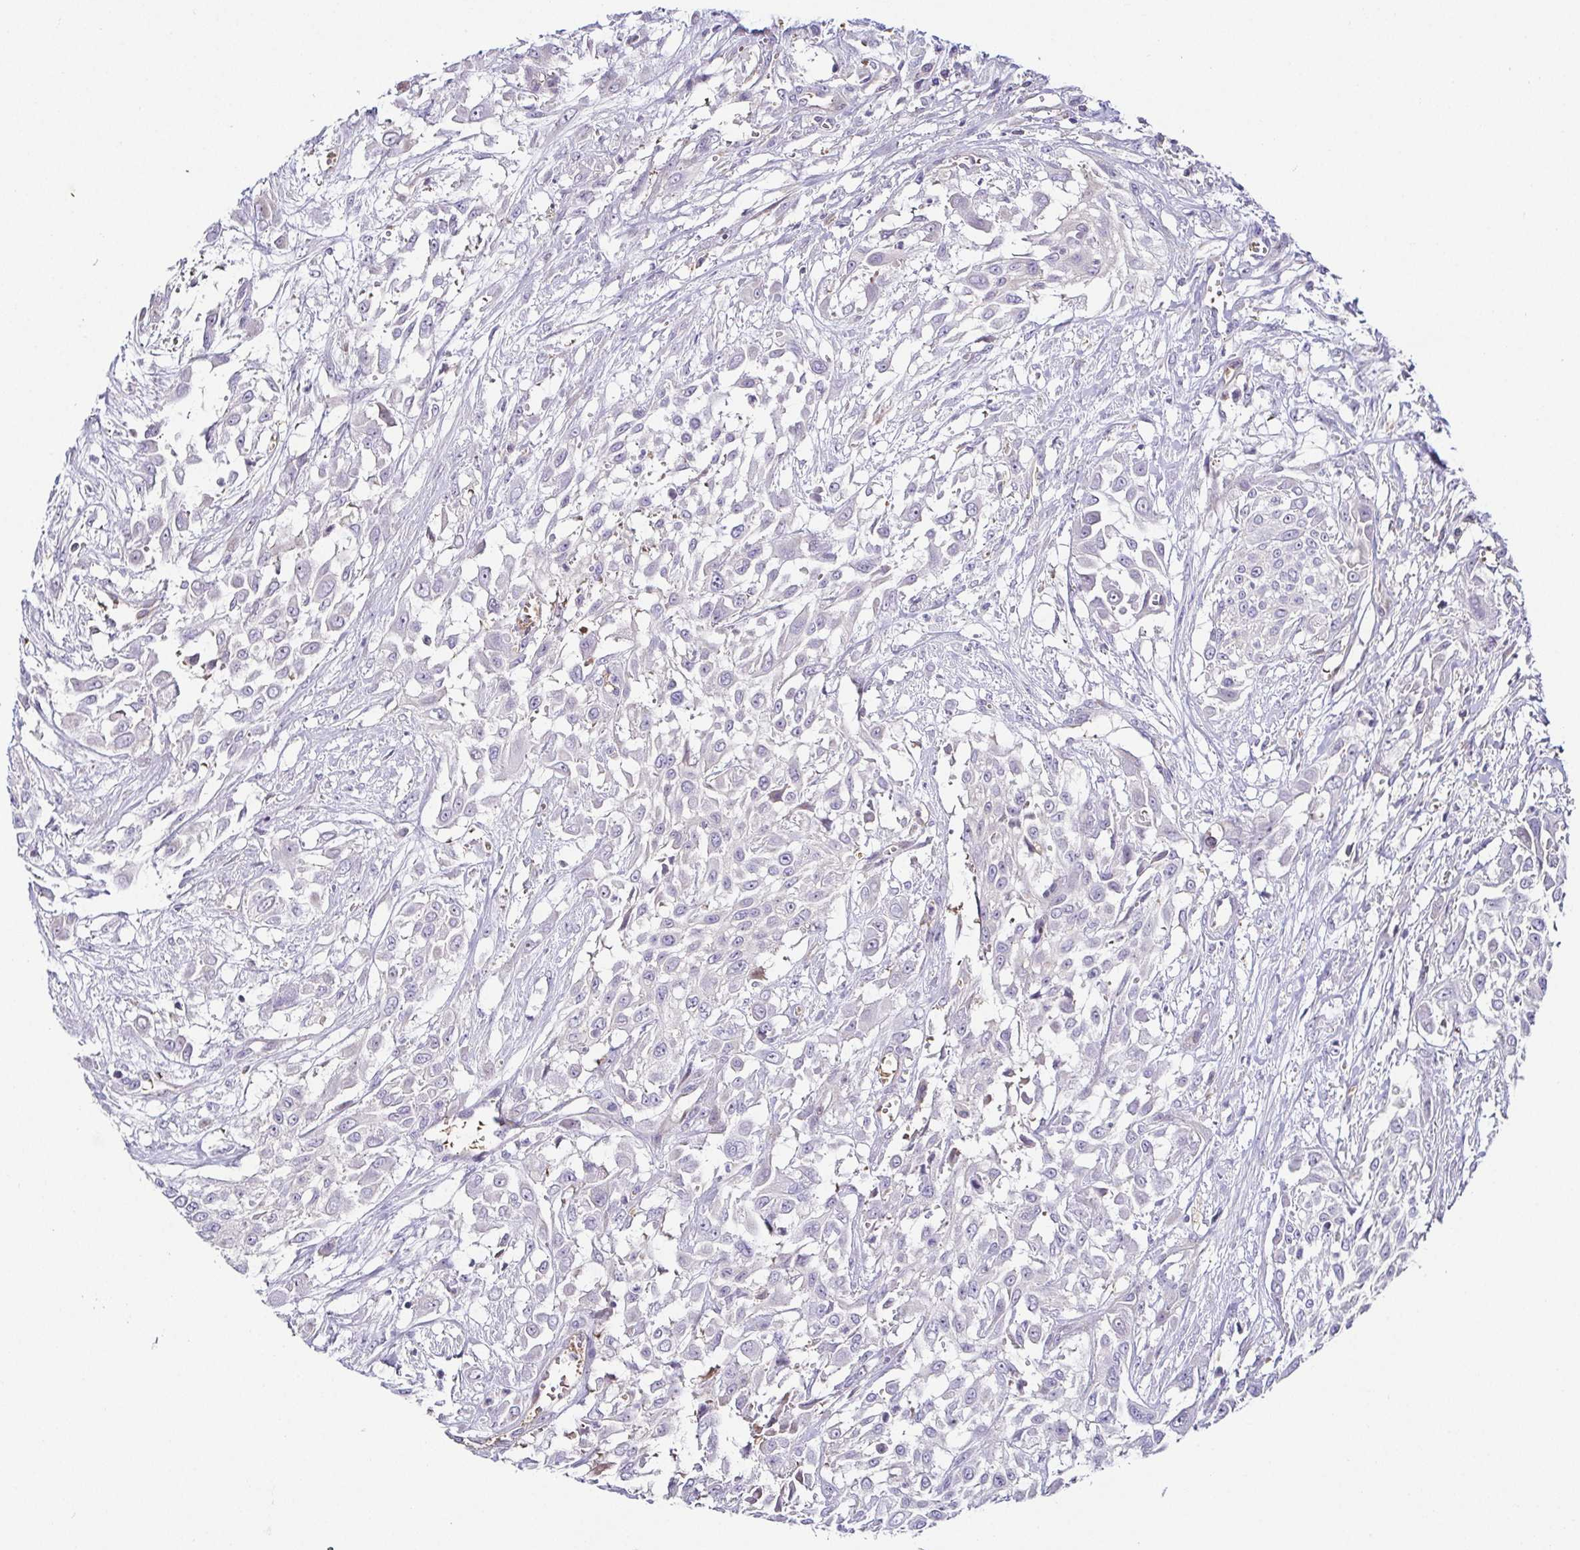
{"staining": {"intensity": "negative", "quantity": "none", "location": "none"}, "tissue": "urothelial cancer", "cell_type": "Tumor cells", "image_type": "cancer", "snomed": [{"axis": "morphology", "description": "Urothelial carcinoma, High grade"}, {"axis": "topography", "description": "Urinary bladder"}], "caption": "Immunohistochemistry of human urothelial cancer demonstrates no positivity in tumor cells.", "gene": "FAM162B", "patient": {"sex": "male", "age": 57}}